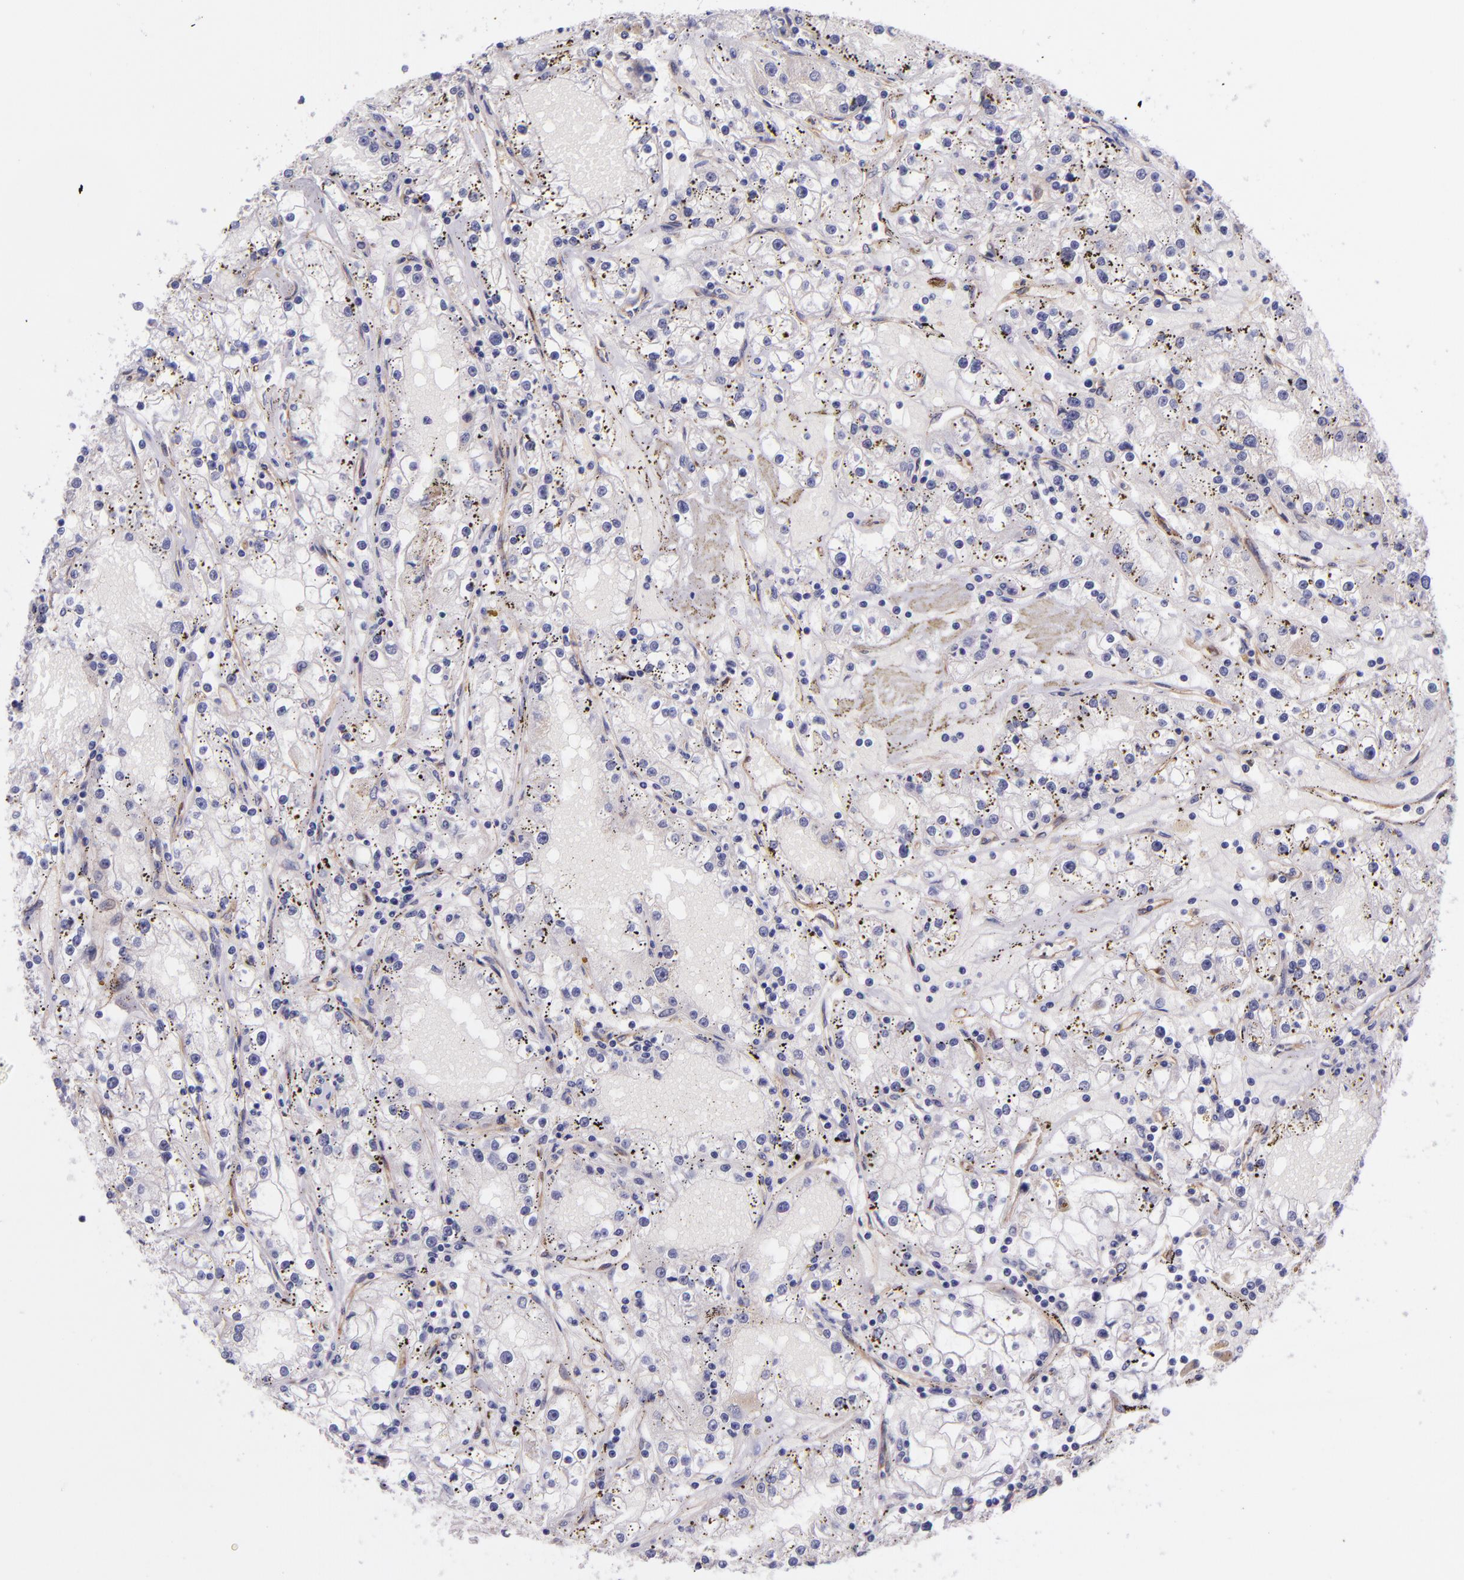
{"staining": {"intensity": "negative", "quantity": "none", "location": "none"}, "tissue": "renal cancer", "cell_type": "Tumor cells", "image_type": "cancer", "snomed": [{"axis": "morphology", "description": "Adenocarcinoma, NOS"}, {"axis": "topography", "description": "Kidney"}], "caption": "Human renal cancer (adenocarcinoma) stained for a protein using immunohistochemistry (IHC) shows no positivity in tumor cells.", "gene": "NOS3", "patient": {"sex": "male", "age": 56}}